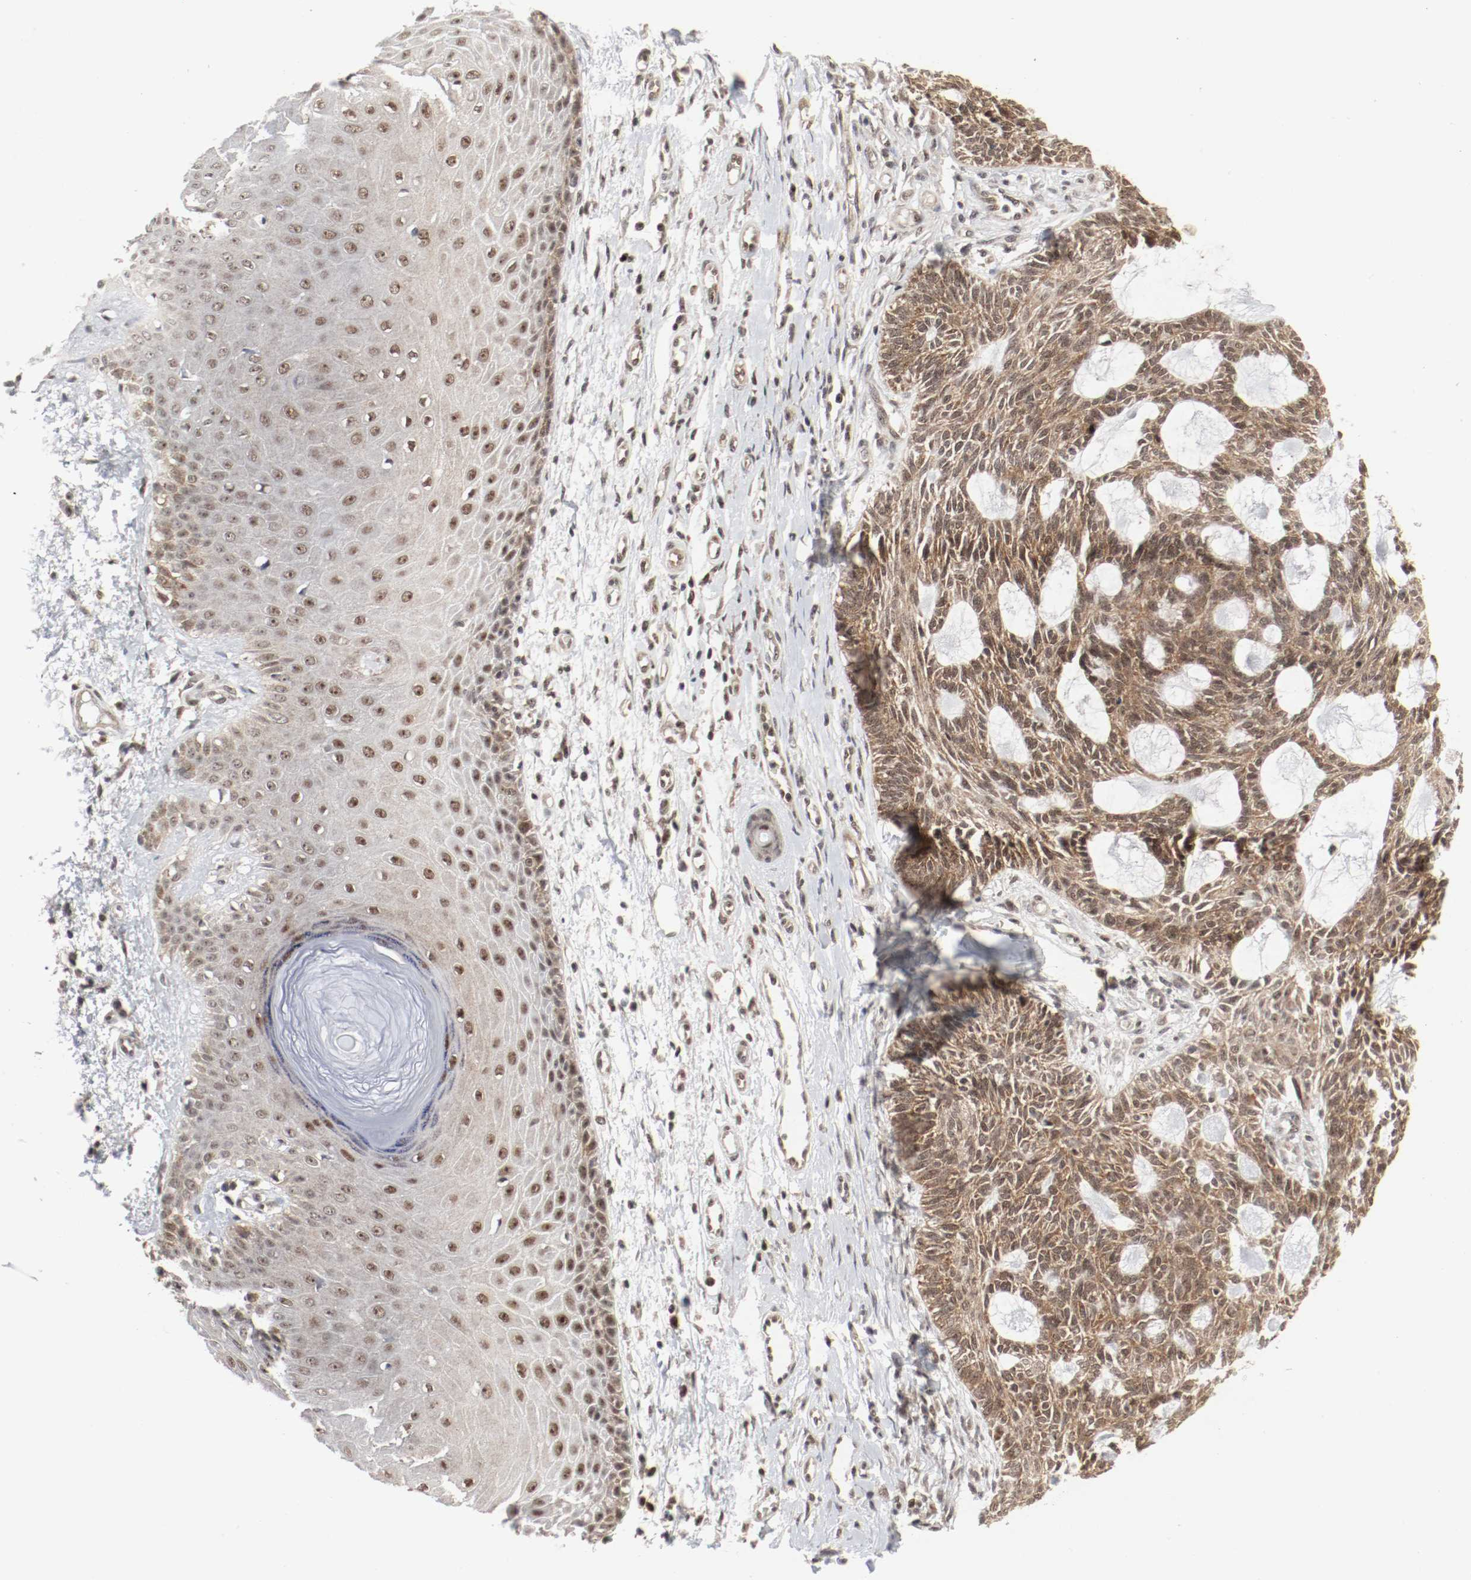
{"staining": {"intensity": "moderate", "quantity": ">75%", "location": "cytoplasmic/membranous,nuclear"}, "tissue": "skin cancer", "cell_type": "Tumor cells", "image_type": "cancer", "snomed": [{"axis": "morphology", "description": "Basal cell carcinoma"}, {"axis": "topography", "description": "Skin"}], "caption": "This is an image of immunohistochemistry (IHC) staining of basal cell carcinoma (skin), which shows moderate positivity in the cytoplasmic/membranous and nuclear of tumor cells.", "gene": "CSNK2B", "patient": {"sex": "male", "age": 67}}